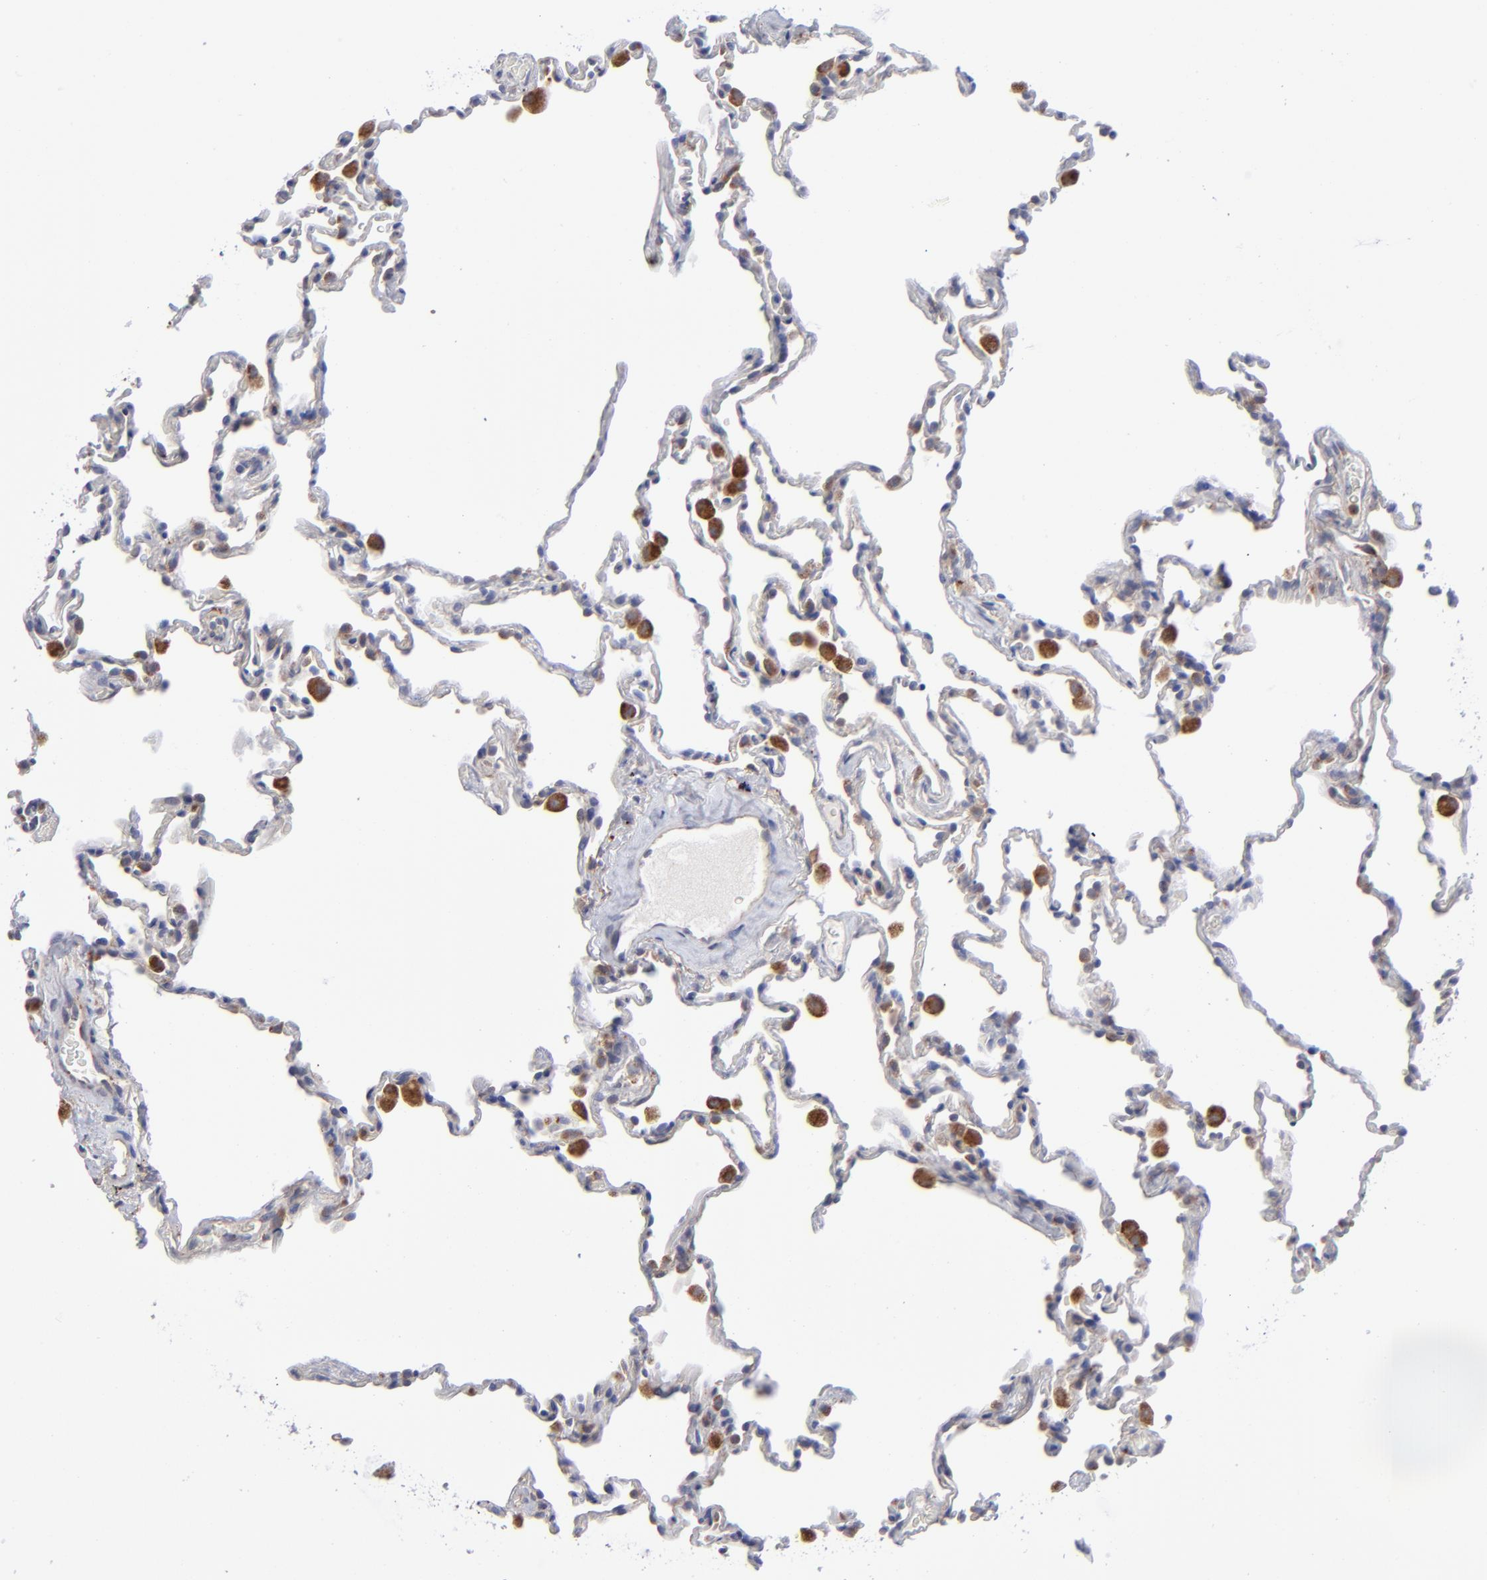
{"staining": {"intensity": "negative", "quantity": "none", "location": "none"}, "tissue": "lung", "cell_type": "Alveolar cells", "image_type": "normal", "snomed": [{"axis": "morphology", "description": "Normal tissue, NOS"}, {"axis": "morphology", "description": "Soft tissue tumor metastatic"}, {"axis": "topography", "description": "Lung"}], "caption": "A high-resolution histopathology image shows immunohistochemistry staining of unremarkable lung, which exhibits no significant positivity in alveolar cells. (Stains: DAB (3,3'-diaminobenzidine) immunohistochemistry (IHC) with hematoxylin counter stain, Microscopy: brightfield microscopy at high magnification).", "gene": "RRAGA", "patient": {"sex": "male", "age": 59}}